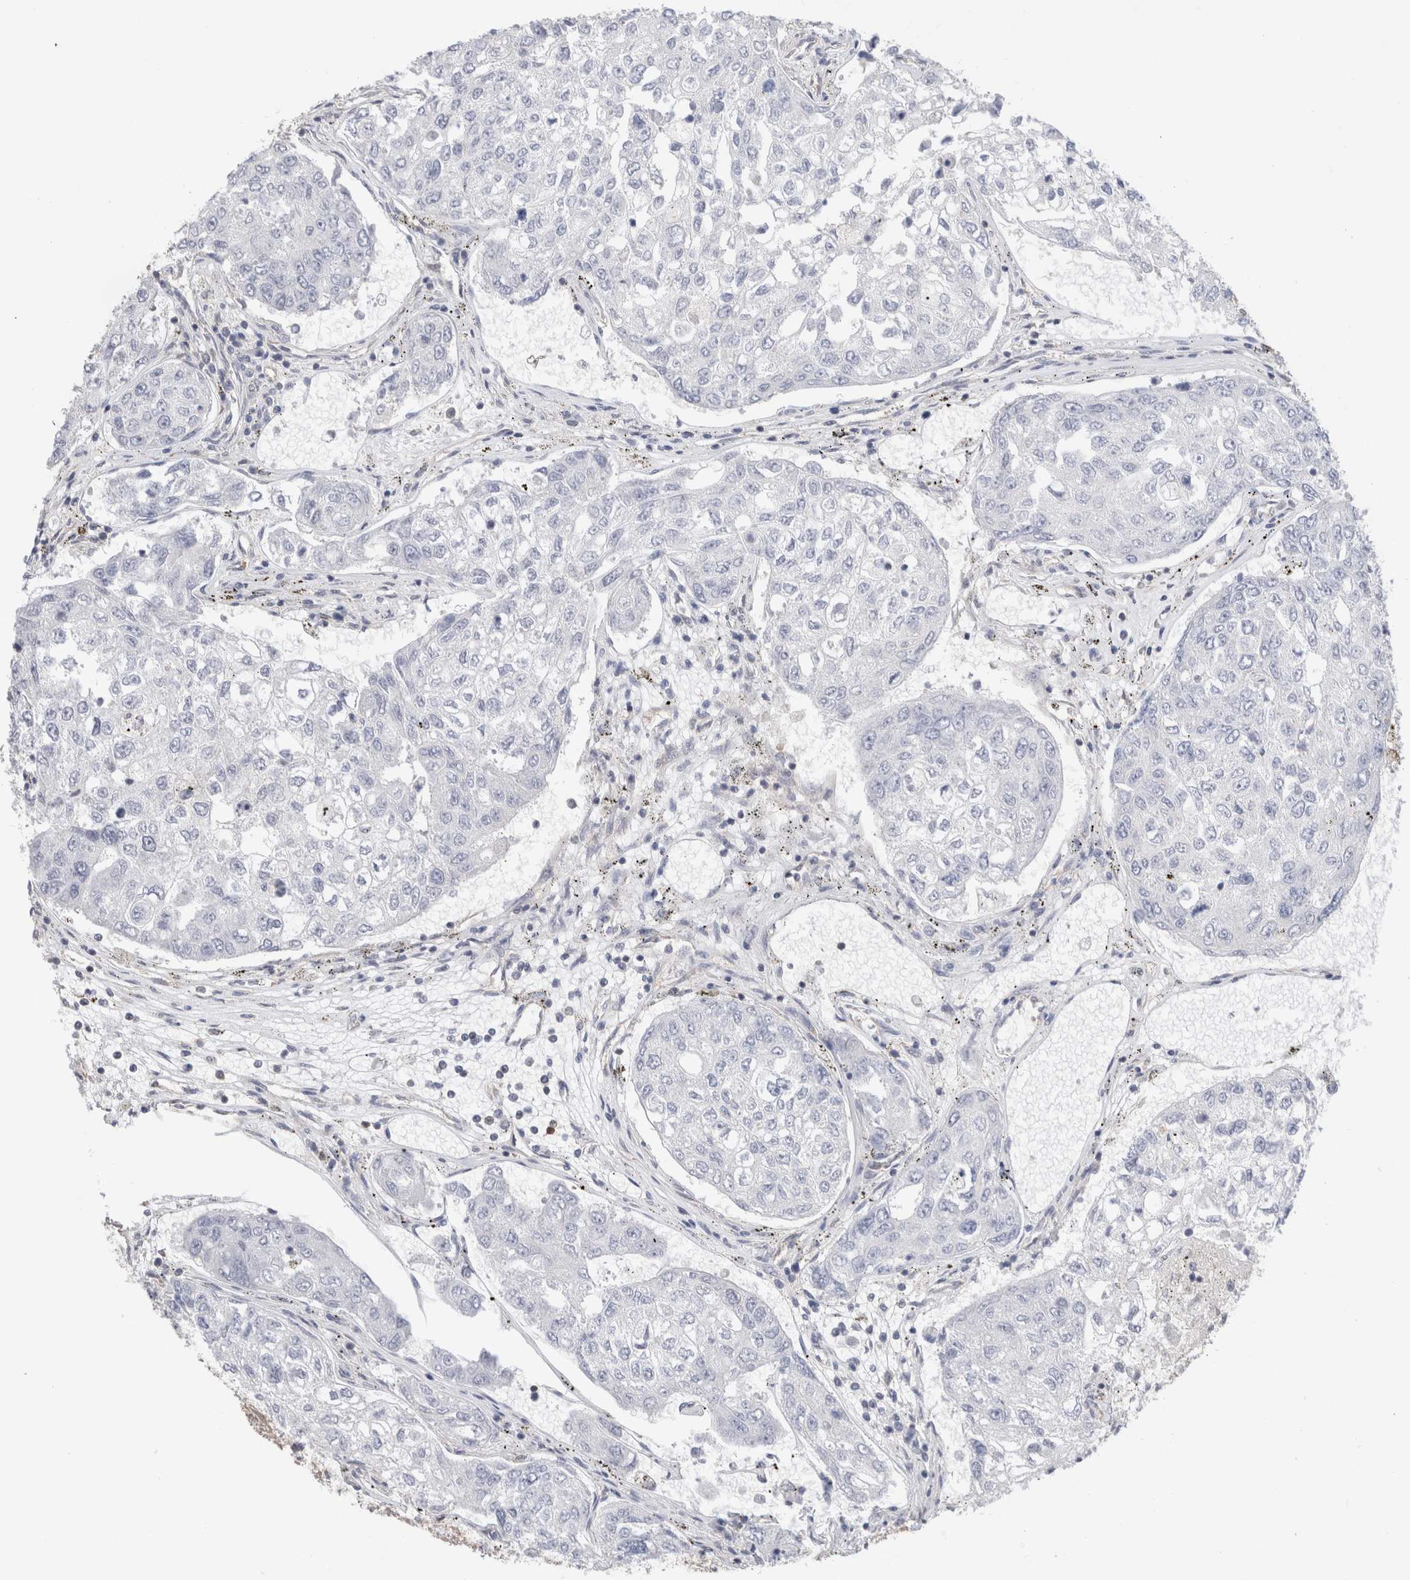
{"staining": {"intensity": "negative", "quantity": "none", "location": "none"}, "tissue": "urothelial cancer", "cell_type": "Tumor cells", "image_type": "cancer", "snomed": [{"axis": "morphology", "description": "Urothelial carcinoma, High grade"}, {"axis": "topography", "description": "Lymph node"}, {"axis": "topography", "description": "Urinary bladder"}], "caption": "The immunohistochemistry (IHC) histopathology image has no significant positivity in tumor cells of urothelial carcinoma (high-grade) tissue. (DAB (3,3'-diaminobenzidine) IHC visualized using brightfield microscopy, high magnification).", "gene": "CAPN2", "patient": {"sex": "male", "age": 51}}